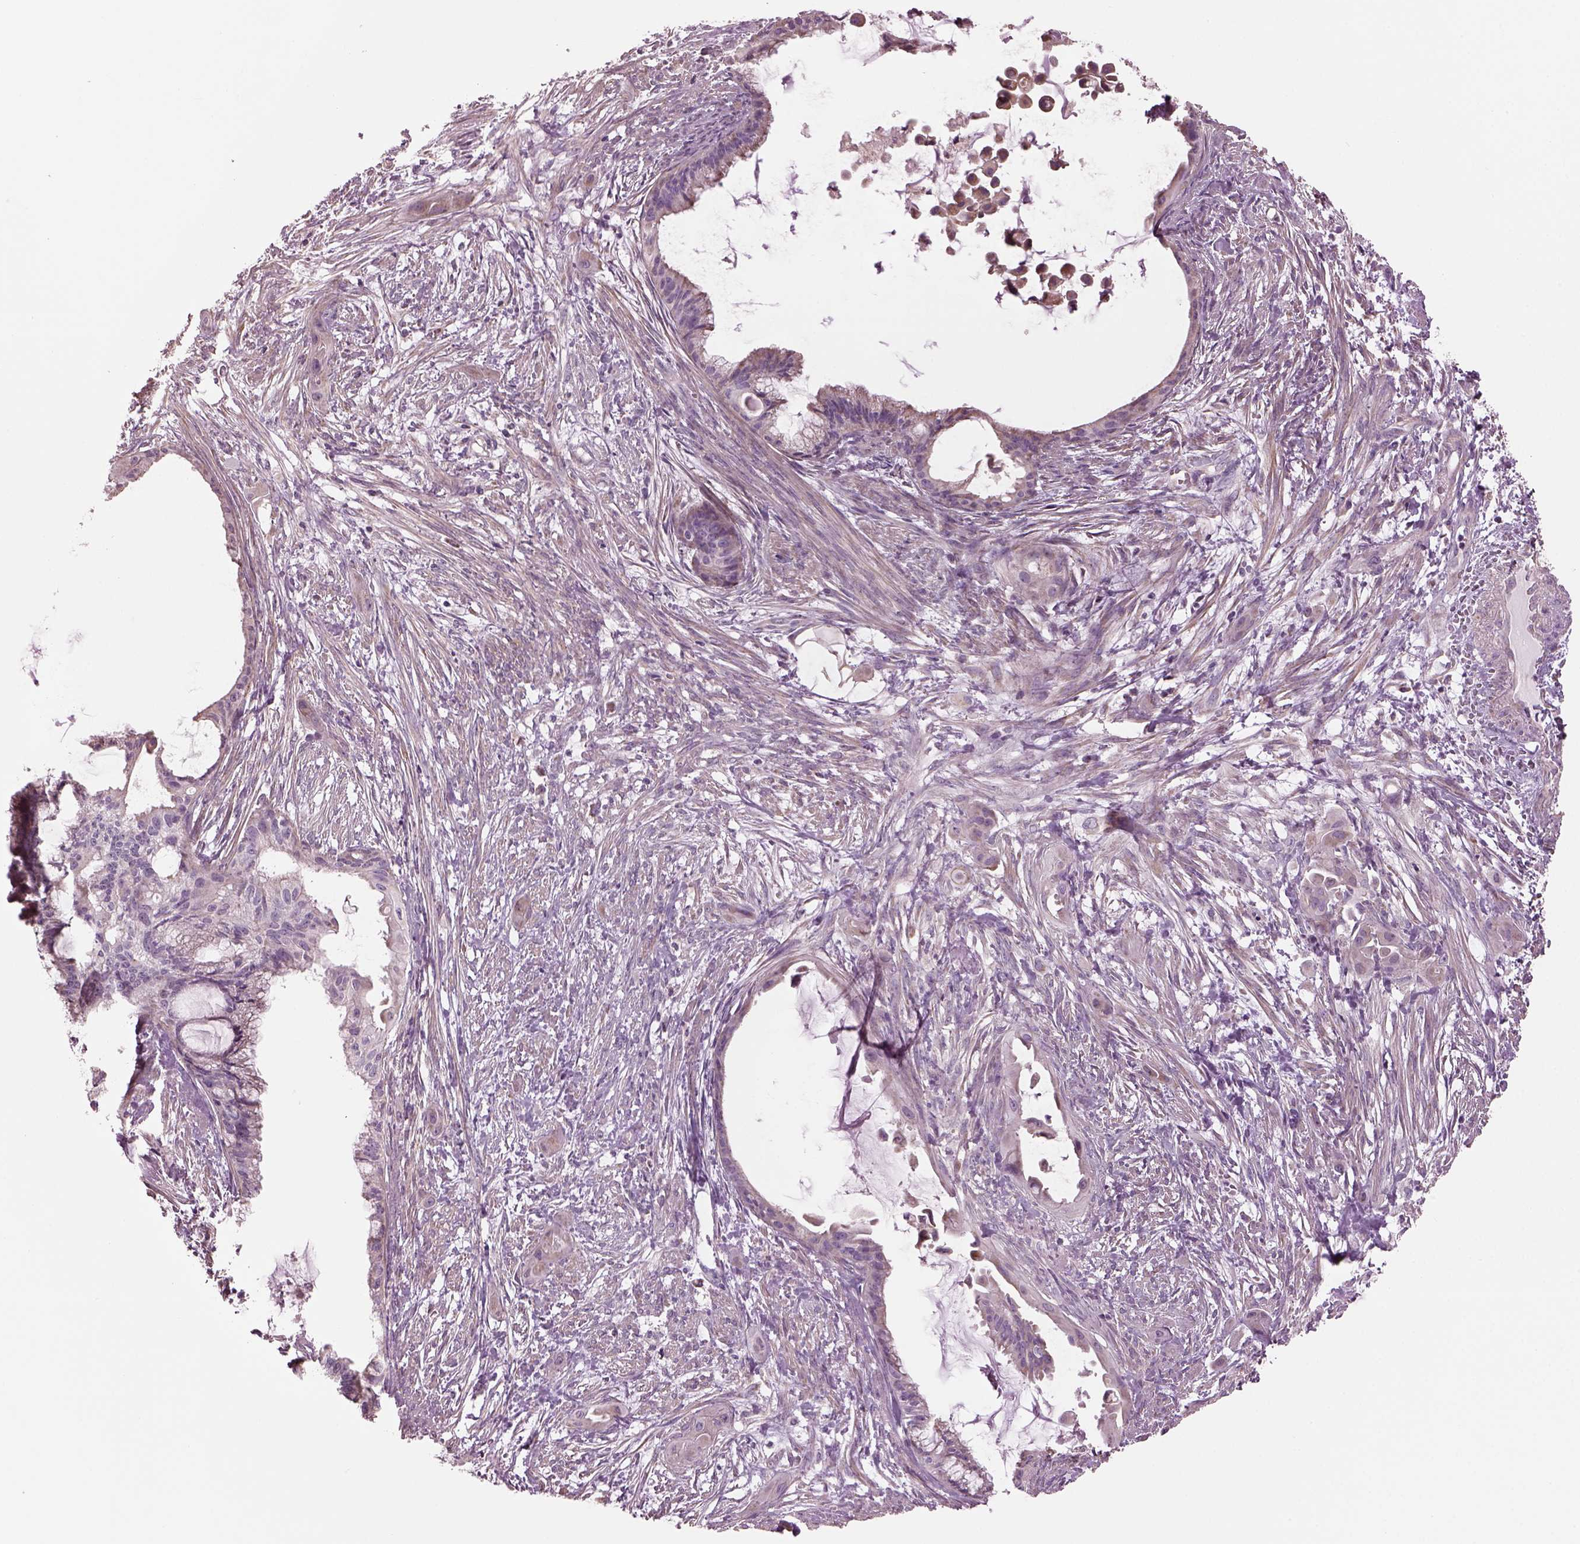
{"staining": {"intensity": "negative", "quantity": "none", "location": "none"}, "tissue": "endometrial cancer", "cell_type": "Tumor cells", "image_type": "cancer", "snomed": [{"axis": "morphology", "description": "Adenocarcinoma, NOS"}, {"axis": "topography", "description": "Endometrium"}], "caption": "Tumor cells show no significant protein staining in endometrial adenocarcinoma.", "gene": "SPATA7", "patient": {"sex": "female", "age": 86}}